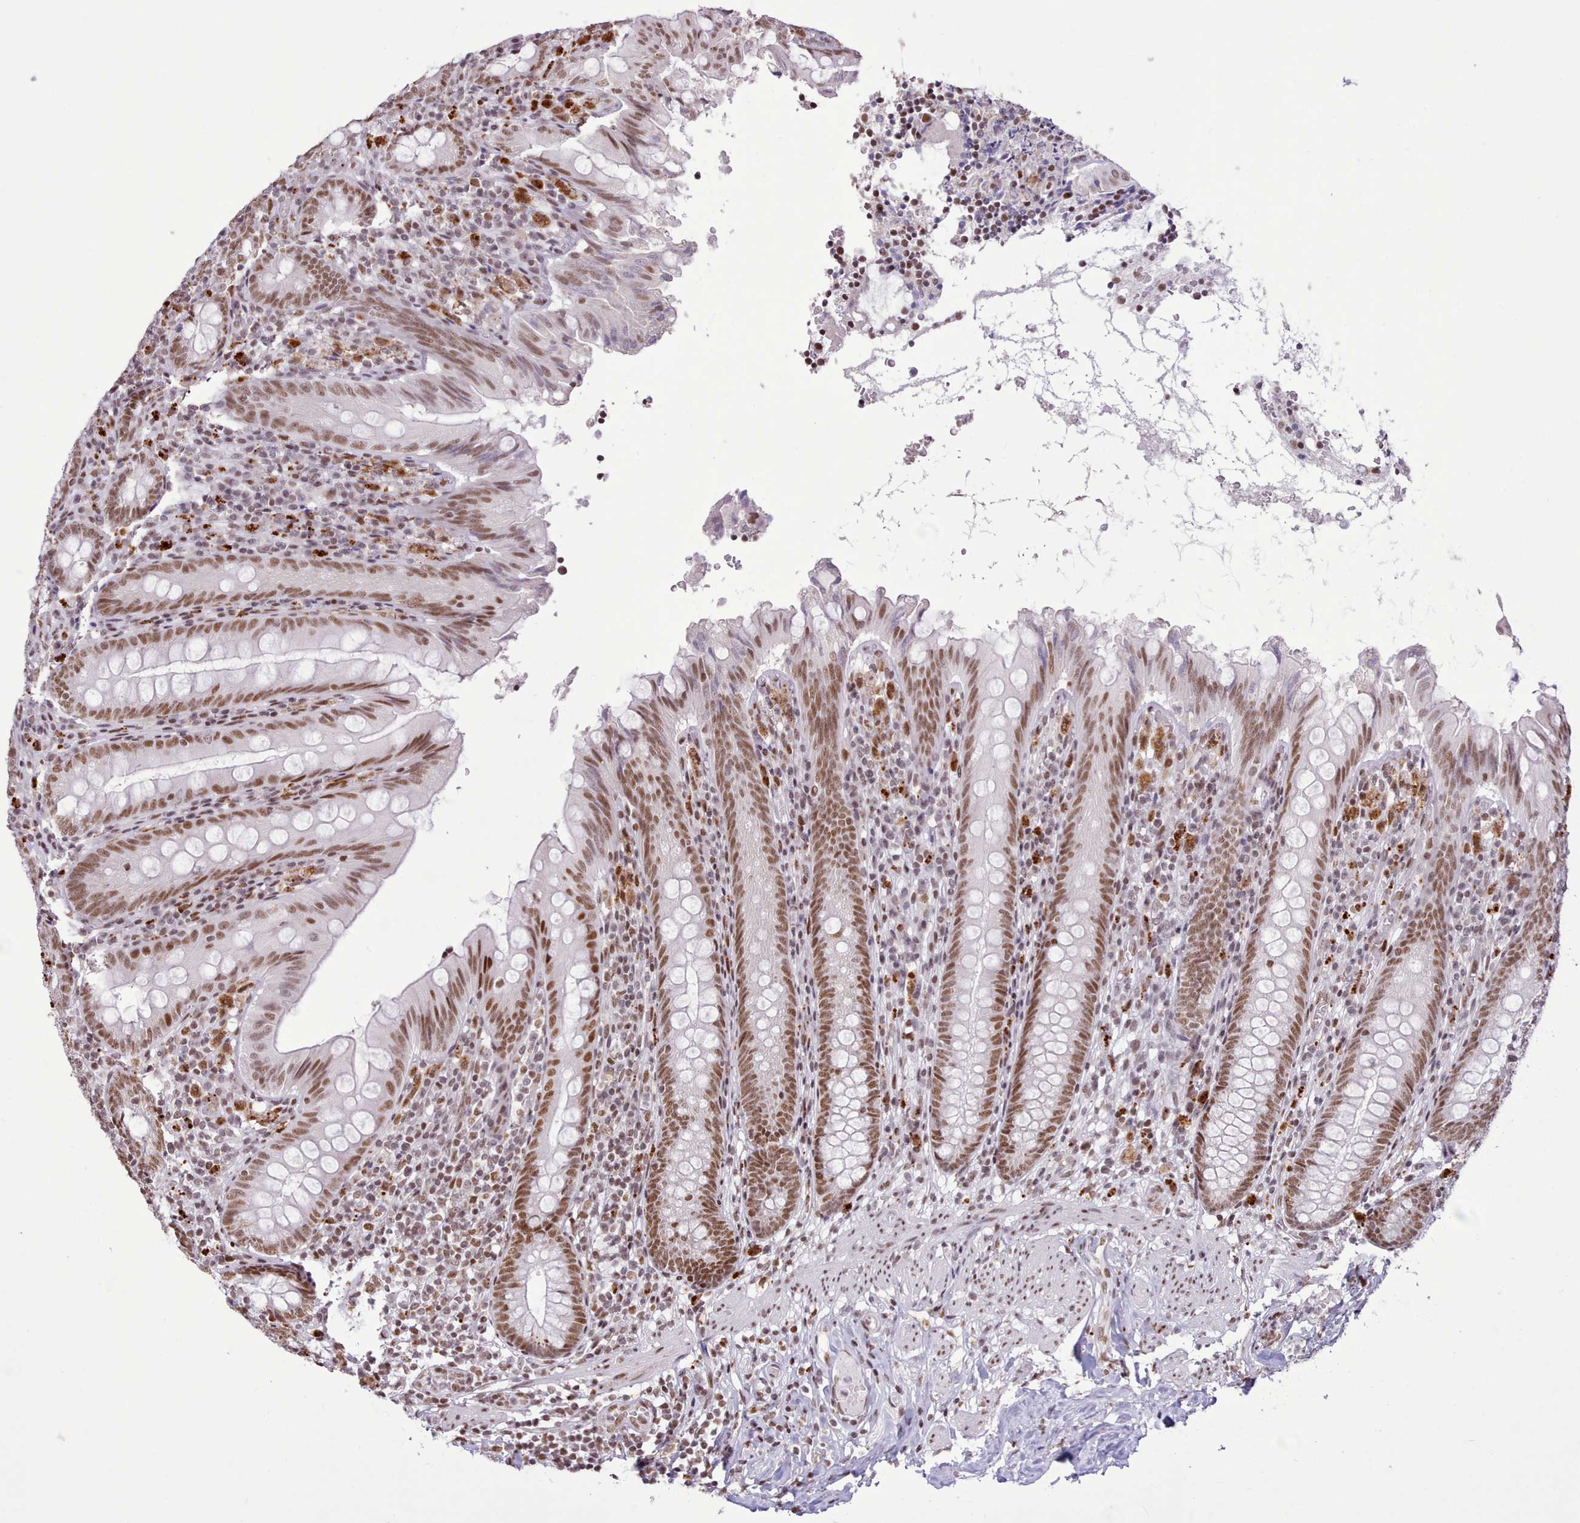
{"staining": {"intensity": "moderate", "quantity": ">75%", "location": "nuclear"}, "tissue": "appendix", "cell_type": "Glandular cells", "image_type": "normal", "snomed": [{"axis": "morphology", "description": "Normal tissue, NOS"}, {"axis": "topography", "description": "Appendix"}], "caption": "Moderate nuclear positivity is present in about >75% of glandular cells in unremarkable appendix.", "gene": "TAF15", "patient": {"sex": "male", "age": 55}}